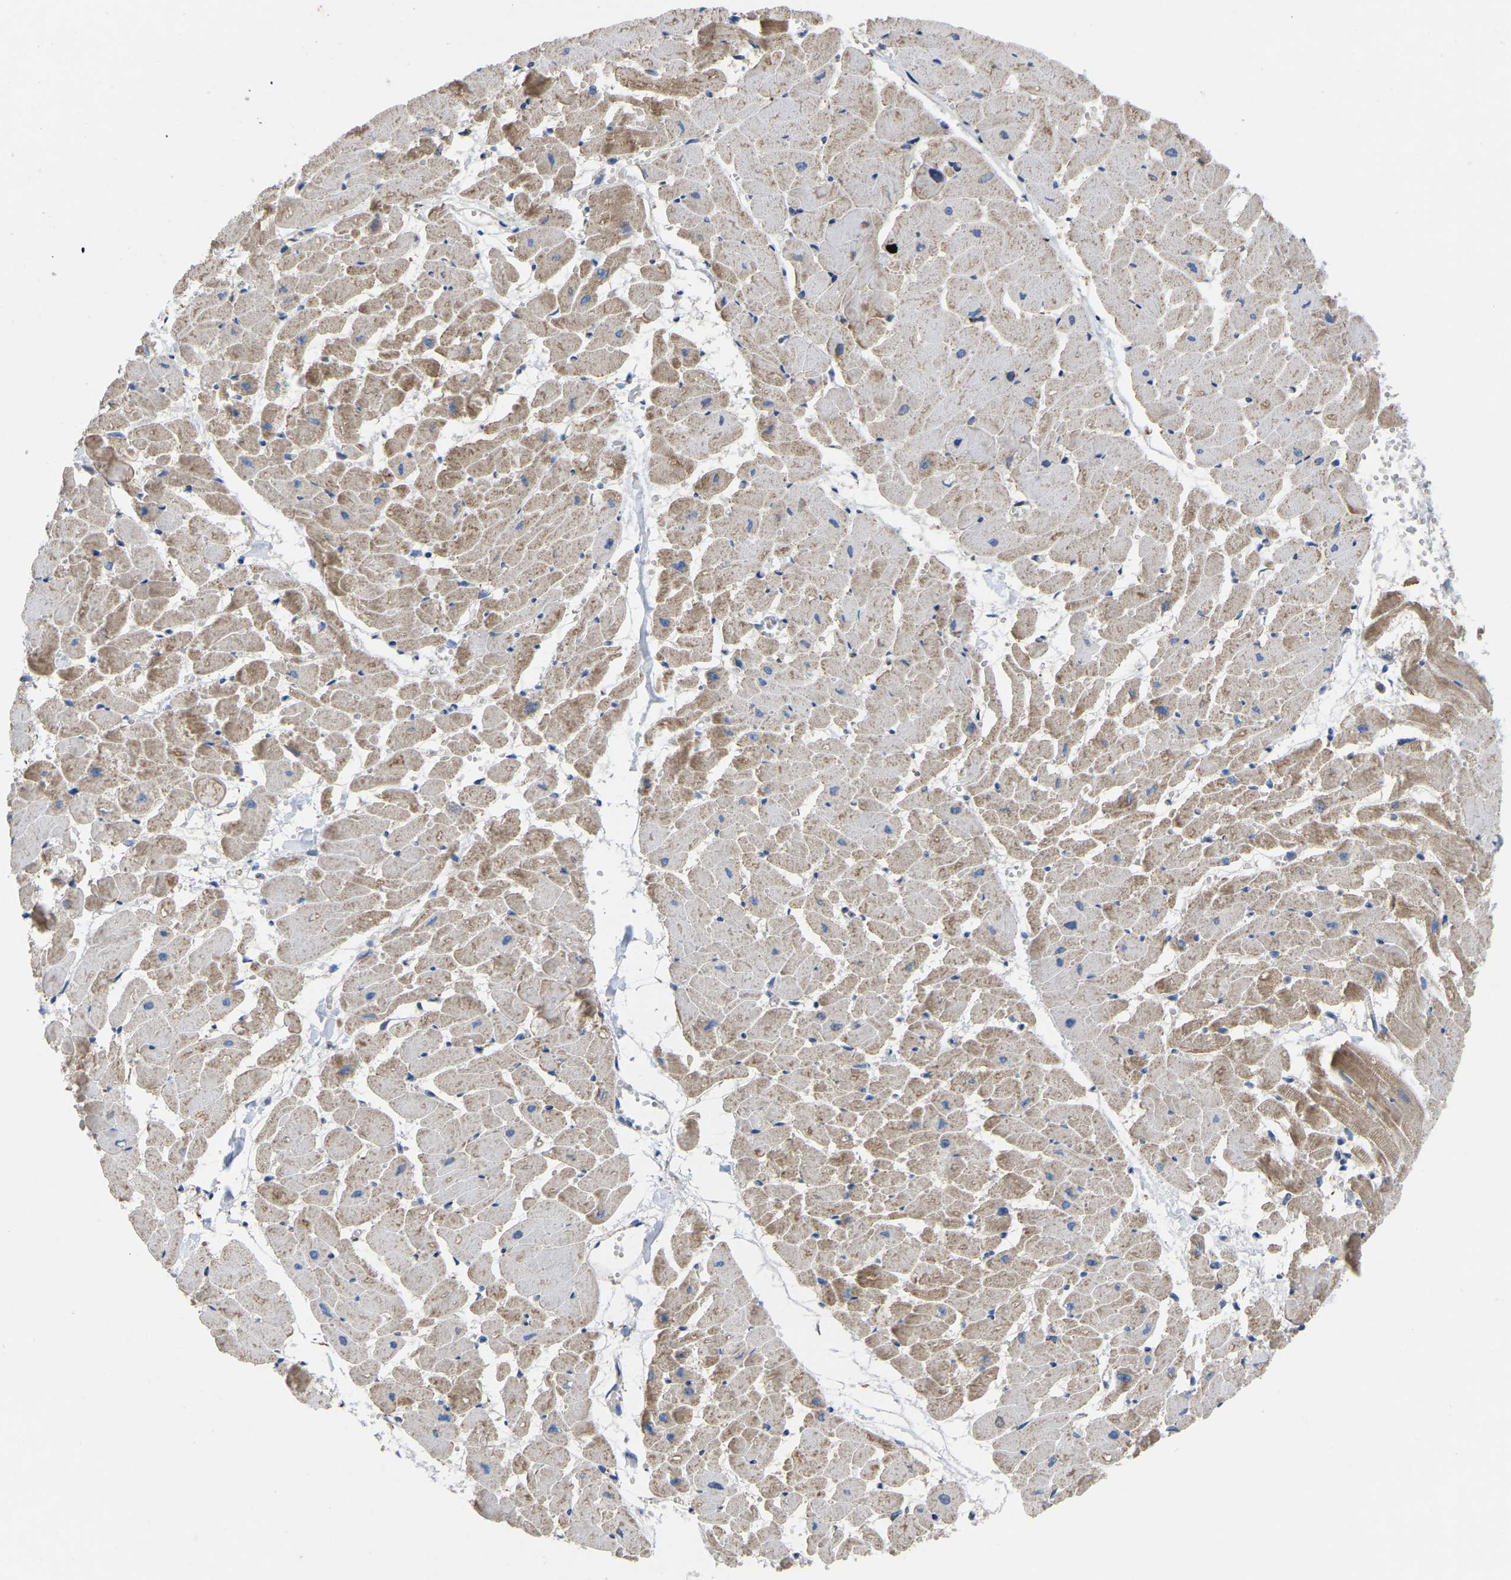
{"staining": {"intensity": "moderate", "quantity": ">75%", "location": "cytoplasmic/membranous"}, "tissue": "heart muscle", "cell_type": "Cardiomyocytes", "image_type": "normal", "snomed": [{"axis": "morphology", "description": "Normal tissue, NOS"}, {"axis": "topography", "description": "Heart"}], "caption": "Protein expression analysis of unremarkable human heart muscle reveals moderate cytoplasmic/membranous expression in approximately >75% of cardiomyocytes. (DAB IHC, brown staining for protein, blue staining for nuclei).", "gene": "BCL10", "patient": {"sex": "female", "age": 19}}